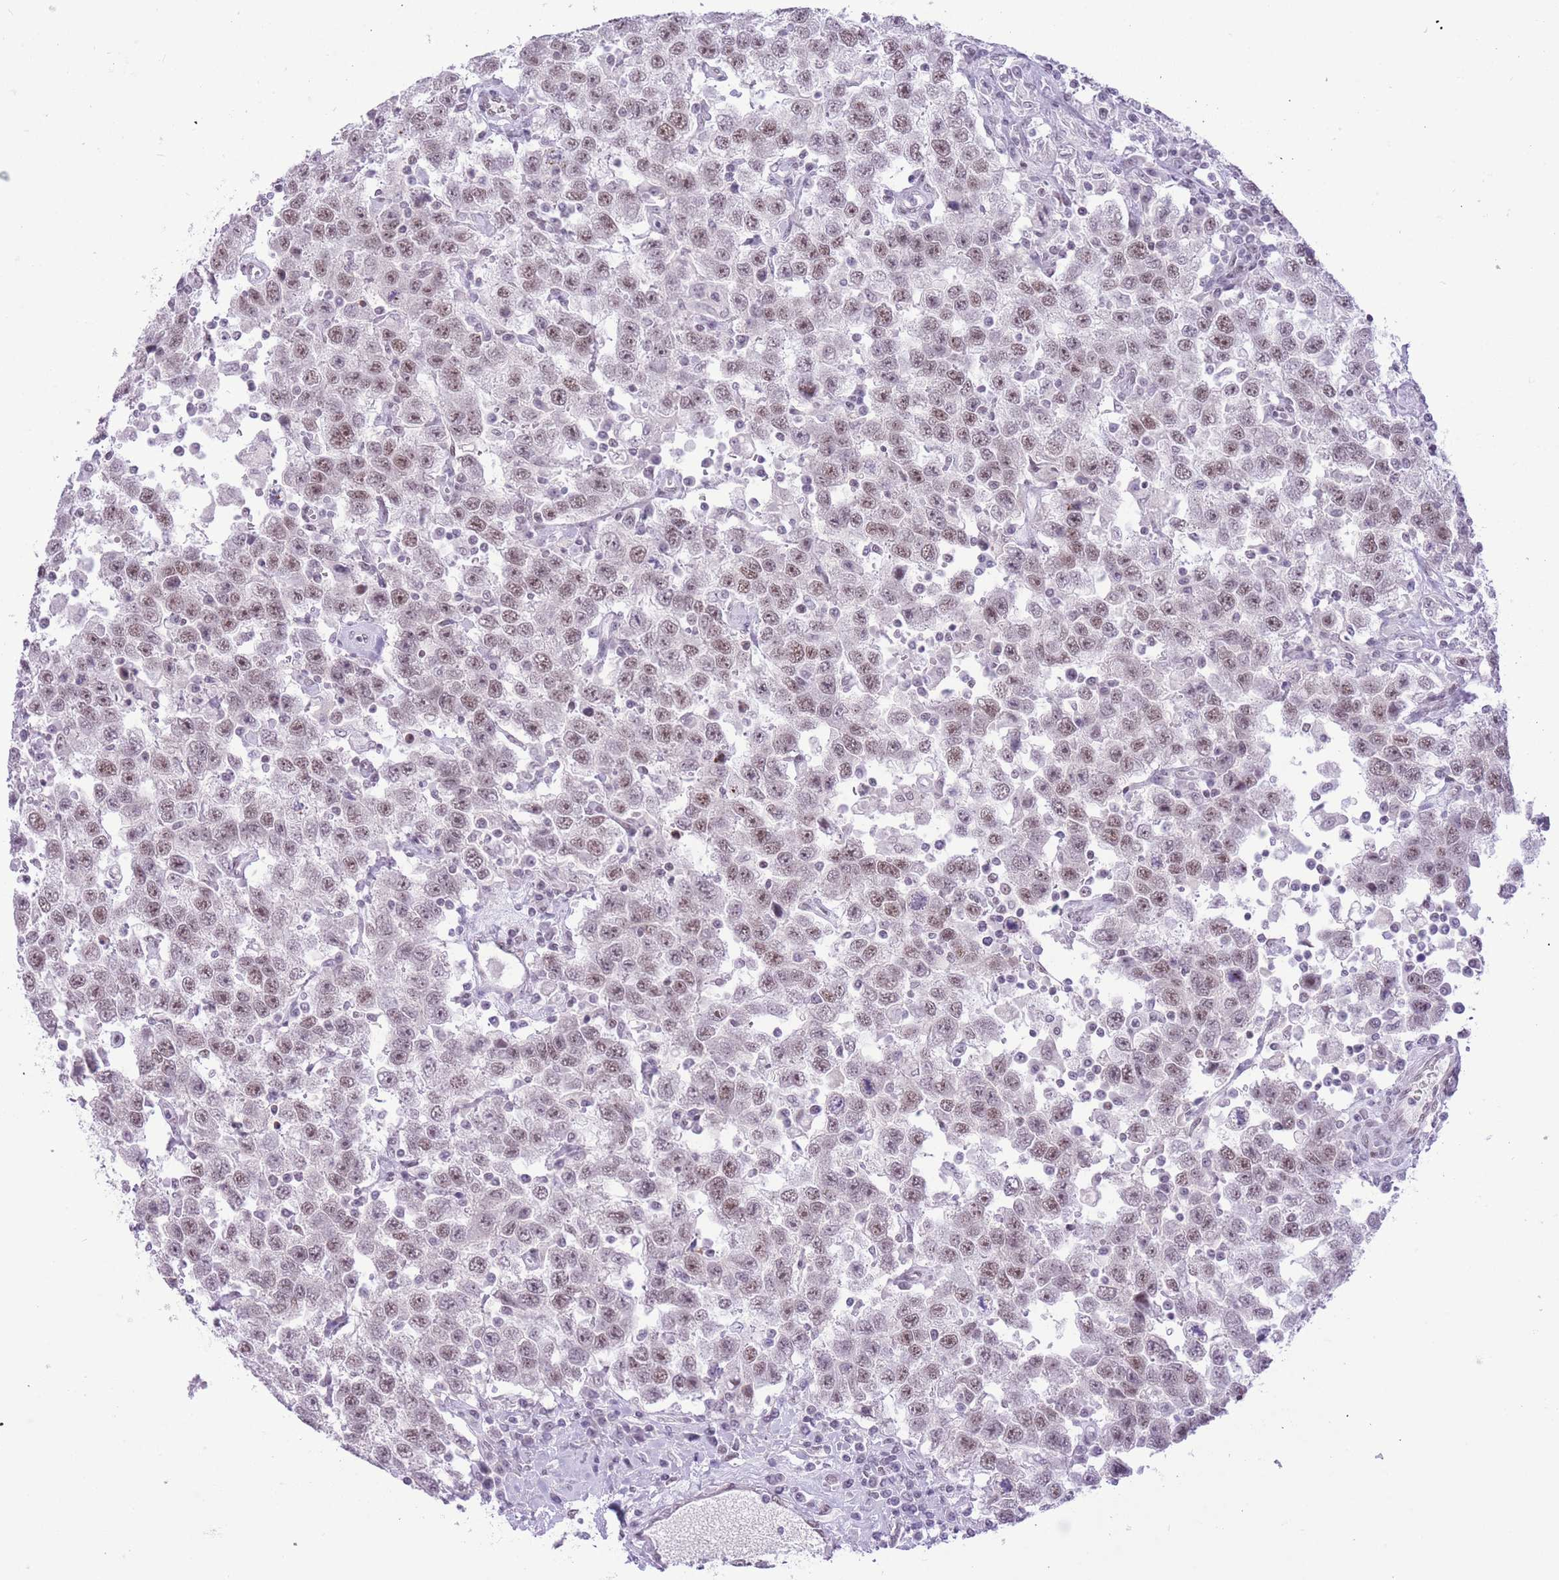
{"staining": {"intensity": "moderate", "quantity": ">75%", "location": "nuclear"}, "tissue": "testis cancer", "cell_type": "Tumor cells", "image_type": "cancer", "snomed": [{"axis": "morphology", "description": "Seminoma, NOS"}, {"axis": "topography", "description": "Testis"}], "caption": "Seminoma (testis) stained with a brown dye reveals moderate nuclear positive expression in about >75% of tumor cells.", "gene": "ZBED5", "patient": {"sex": "male", "age": 41}}